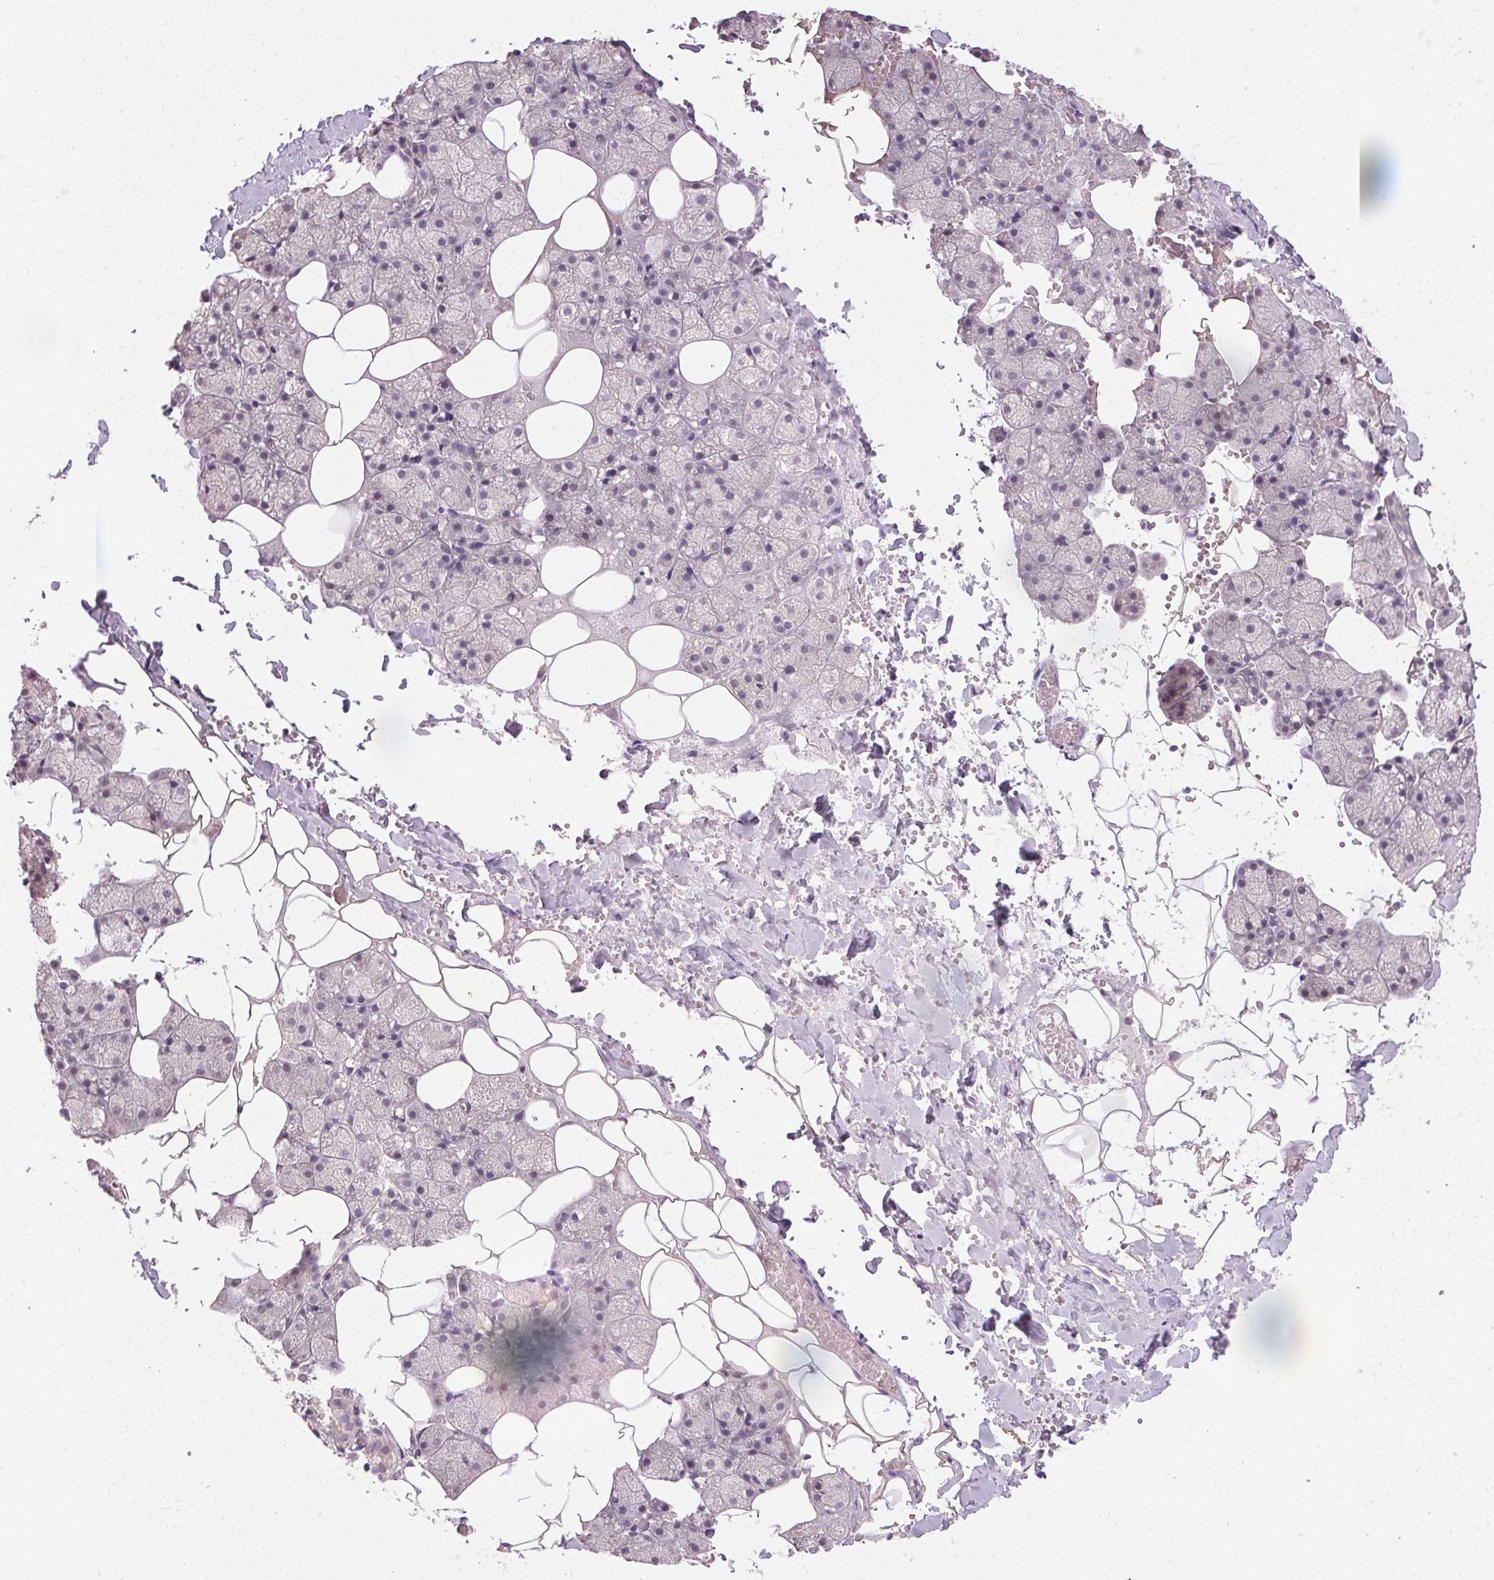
{"staining": {"intensity": "negative", "quantity": "none", "location": "none"}, "tissue": "salivary gland", "cell_type": "Glandular cells", "image_type": "normal", "snomed": [{"axis": "morphology", "description": "Normal tissue, NOS"}, {"axis": "topography", "description": "Salivary gland"}], "caption": "This is a micrograph of IHC staining of unremarkable salivary gland, which shows no expression in glandular cells. Nuclei are stained in blue.", "gene": "CLTRN", "patient": {"sex": "male", "age": 38}}